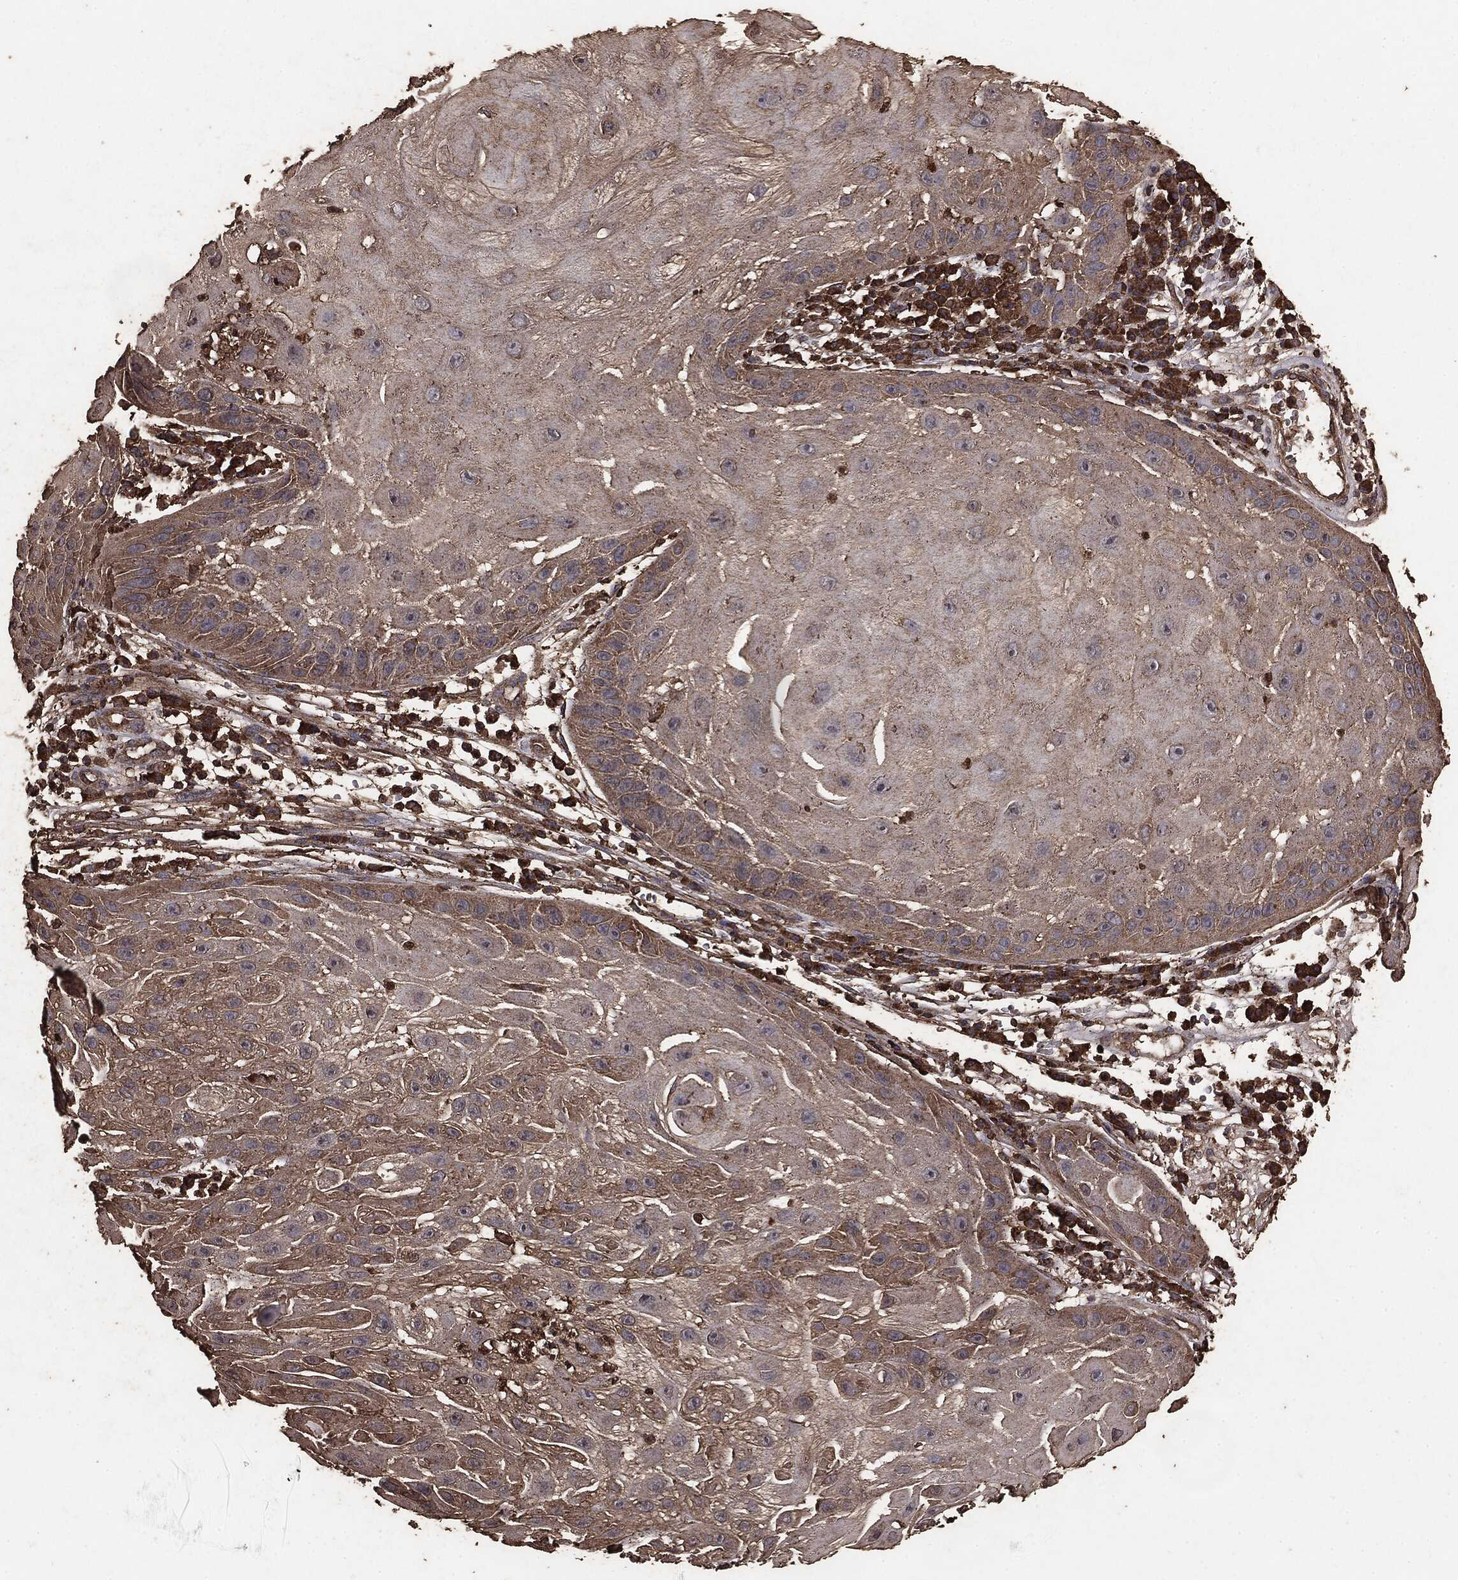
{"staining": {"intensity": "weak", "quantity": "25%-75%", "location": "cytoplasmic/membranous"}, "tissue": "skin cancer", "cell_type": "Tumor cells", "image_type": "cancer", "snomed": [{"axis": "morphology", "description": "Normal tissue, NOS"}, {"axis": "morphology", "description": "Squamous cell carcinoma, NOS"}, {"axis": "topography", "description": "Skin"}], "caption": "Human skin cancer (squamous cell carcinoma) stained for a protein (brown) shows weak cytoplasmic/membranous positive expression in approximately 25%-75% of tumor cells.", "gene": "MTOR", "patient": {"sex": "male", "age": 79}}